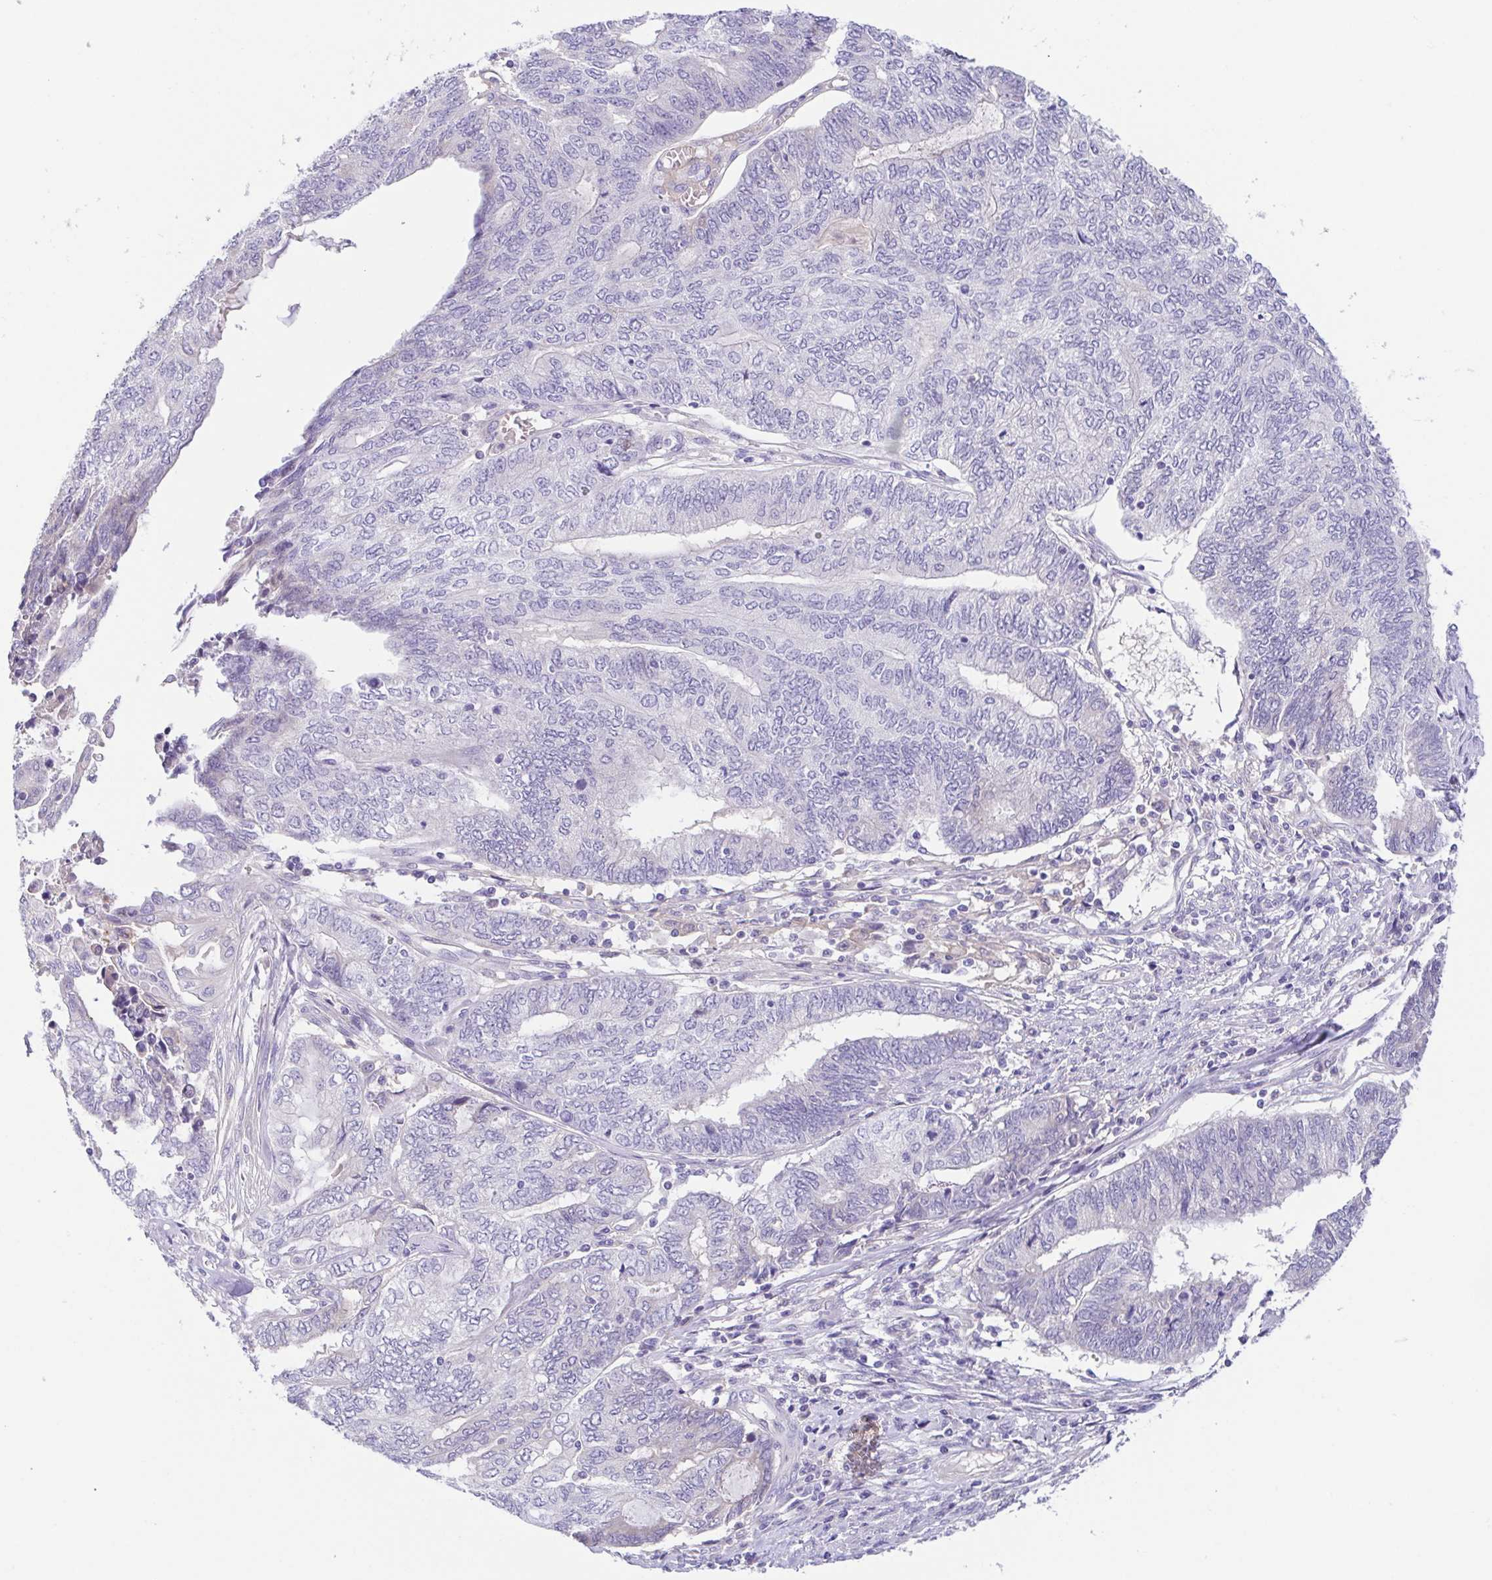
{"staining": {"intensity": "negative", "quantity": "none", "location": "none"}, "tissue": "endometrial cancer", "cell_type": "Tumor cells", "image_type": "cancer", "snomed": [{"axis": "morphology", "description": "Adenocarcinoma, NOS"}, {"axis": "topography", "description": "Uterus"}, {"axis": "topography", "description": "Endometrium"}], "caption": "Immunohistochemical staining of endometrial cancer demonstrates no significant expression in tumor cells.", "gene": "A1BG", "patient": {"sex": "female", "age": 70}}